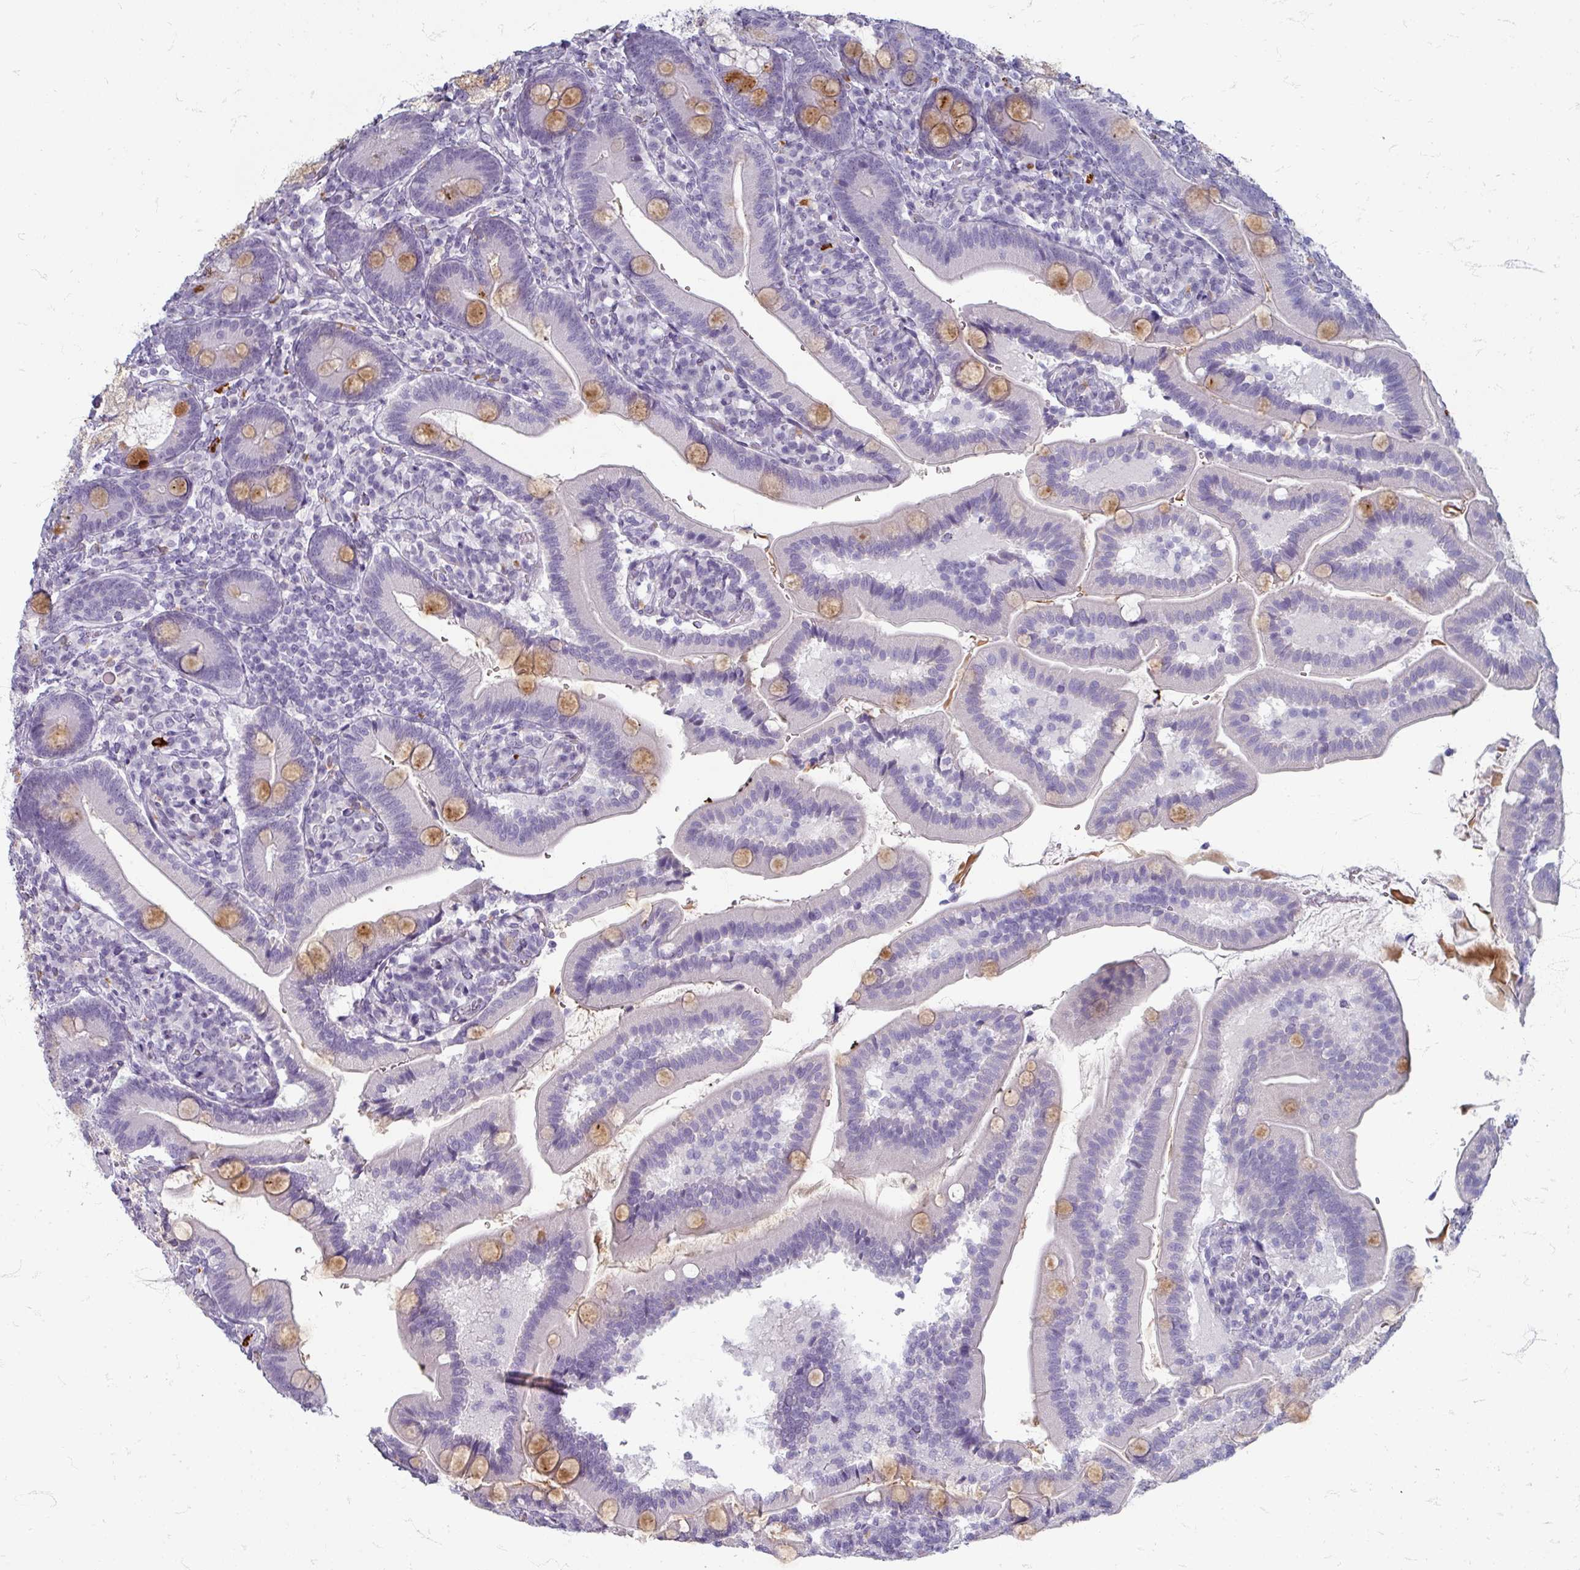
{"staining": {"intensity": "moderate", "quantity": "<25%", "location": "cytoplasmic/membranous"}, "tissue": "duodenum", "cell_type": "Glandular cells", "image_type": "normal", "snomed": [{"axis": "morphology", "description": "Normal tissue, NOS"}, {"axis": "topography", "description": "Duodenum"}], "caption": "This image displays IHC staining of benign duodenum, with low moderate cytoplasmic/membranous expression in approximately <25% of glandular cells.", "gene": "ZNF878", "patient": {"sex": "female", "age": 67}}